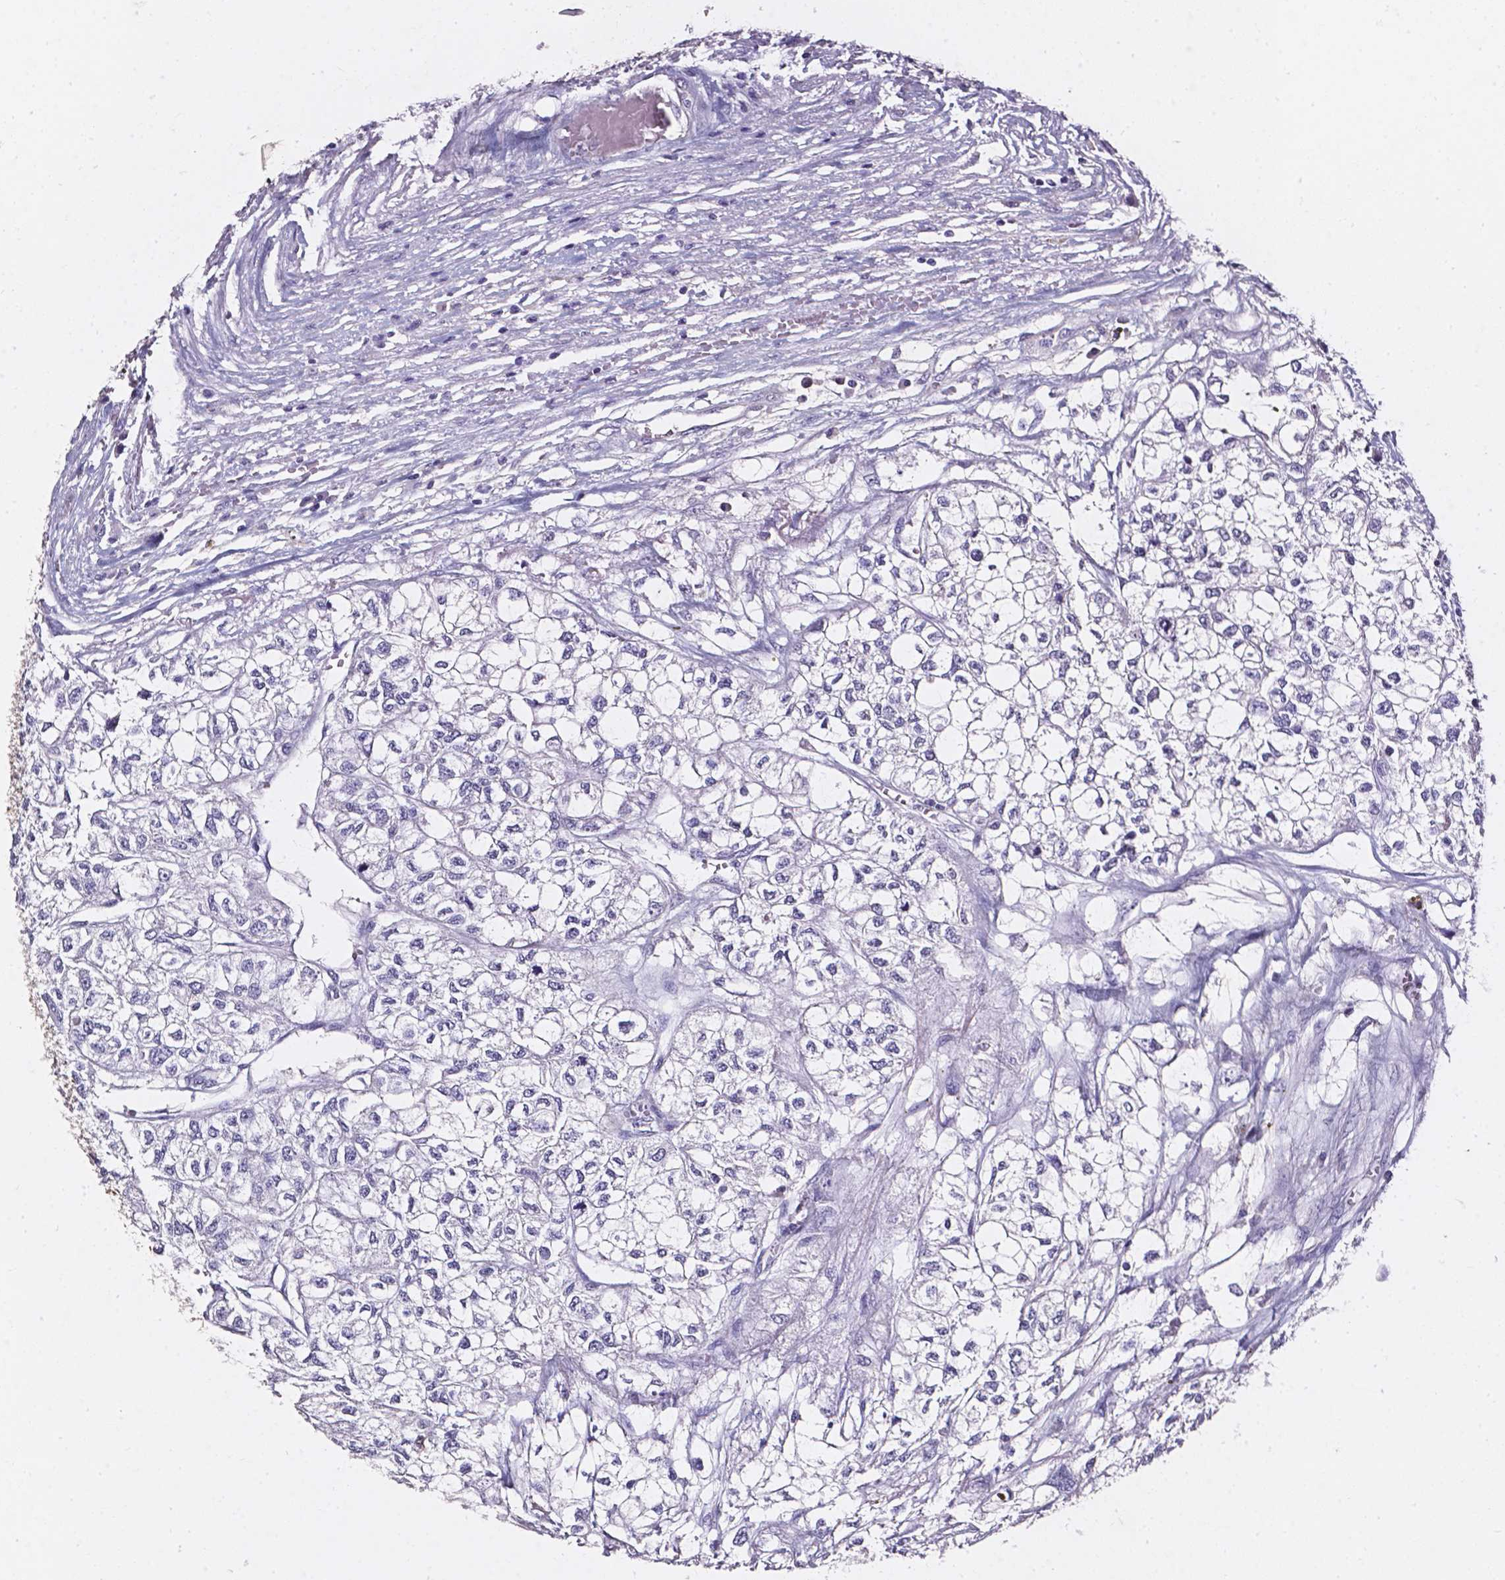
{"staining": {"intensity": "negative", "quantity": "none", "location": "none"}, "tissue": "renal cancer", "cell_type": "Tumor cells", "image_type": "cancer", "snomed": [{"axis": "morphology", "description": "Adenocarcinoma, NOS"}, {"axis": "topography", "description": "Kidney"}], "caption": "Immunohistochemistry (IHC) image of adenocarcinoma (renal) stained for a protein (brown), which demonstrates no staining in tumor cells. (DAB (3,3'-diaminobenzidine) immunohistochemistry (IHC), high magnification).", "gene": "AKR1B10", "patient": {"sex": "male", "age": 56}}